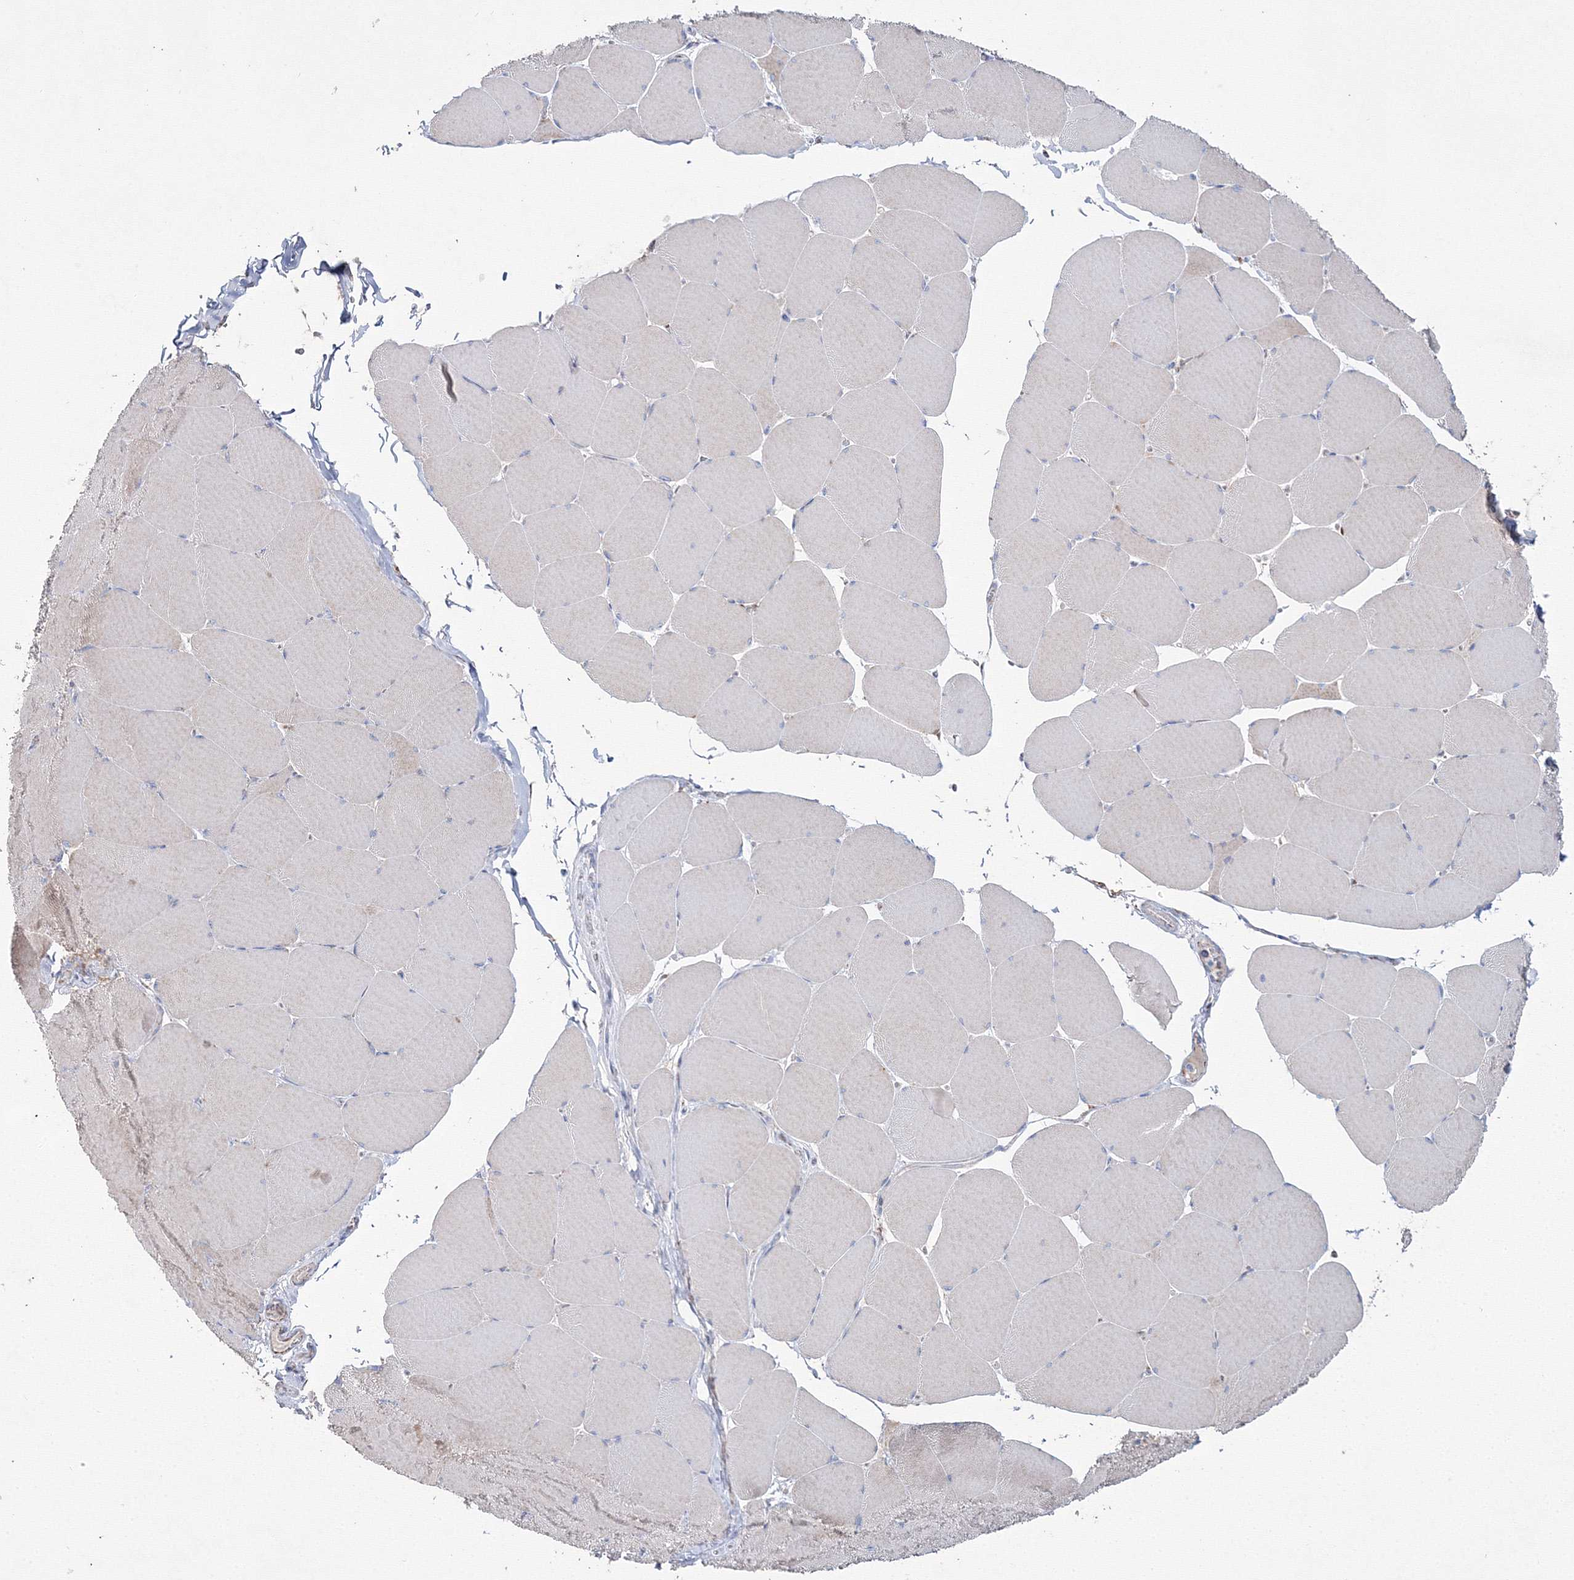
{"staining": {"intensity": "weak", "quantity": "<25%", "location": "cytoplasmic/membranous"}, "tissue": "skeletal muscle", "cell_type": "Myocytes", "image_type": "normal", "snomed": [{"axis": "morphology", "description": "Normal tissue, NOS"}, {"axis": "topography", "description": "Skeletal muscle"}, {"axis": "topography", "description": "Head-Neck"}], "caption": "A high-resolution histopathology image shows immunohistochemistry (IHC) staining of normal skeletal muscle, which reveals no significant expression in myocytes. Brightfield microscopy of IHC stained with DAB (brown) and hematoxylin (blue), captured at high magnification.", "gene": "IGSF9", "patient": {"sex": "male", "age": 66}}